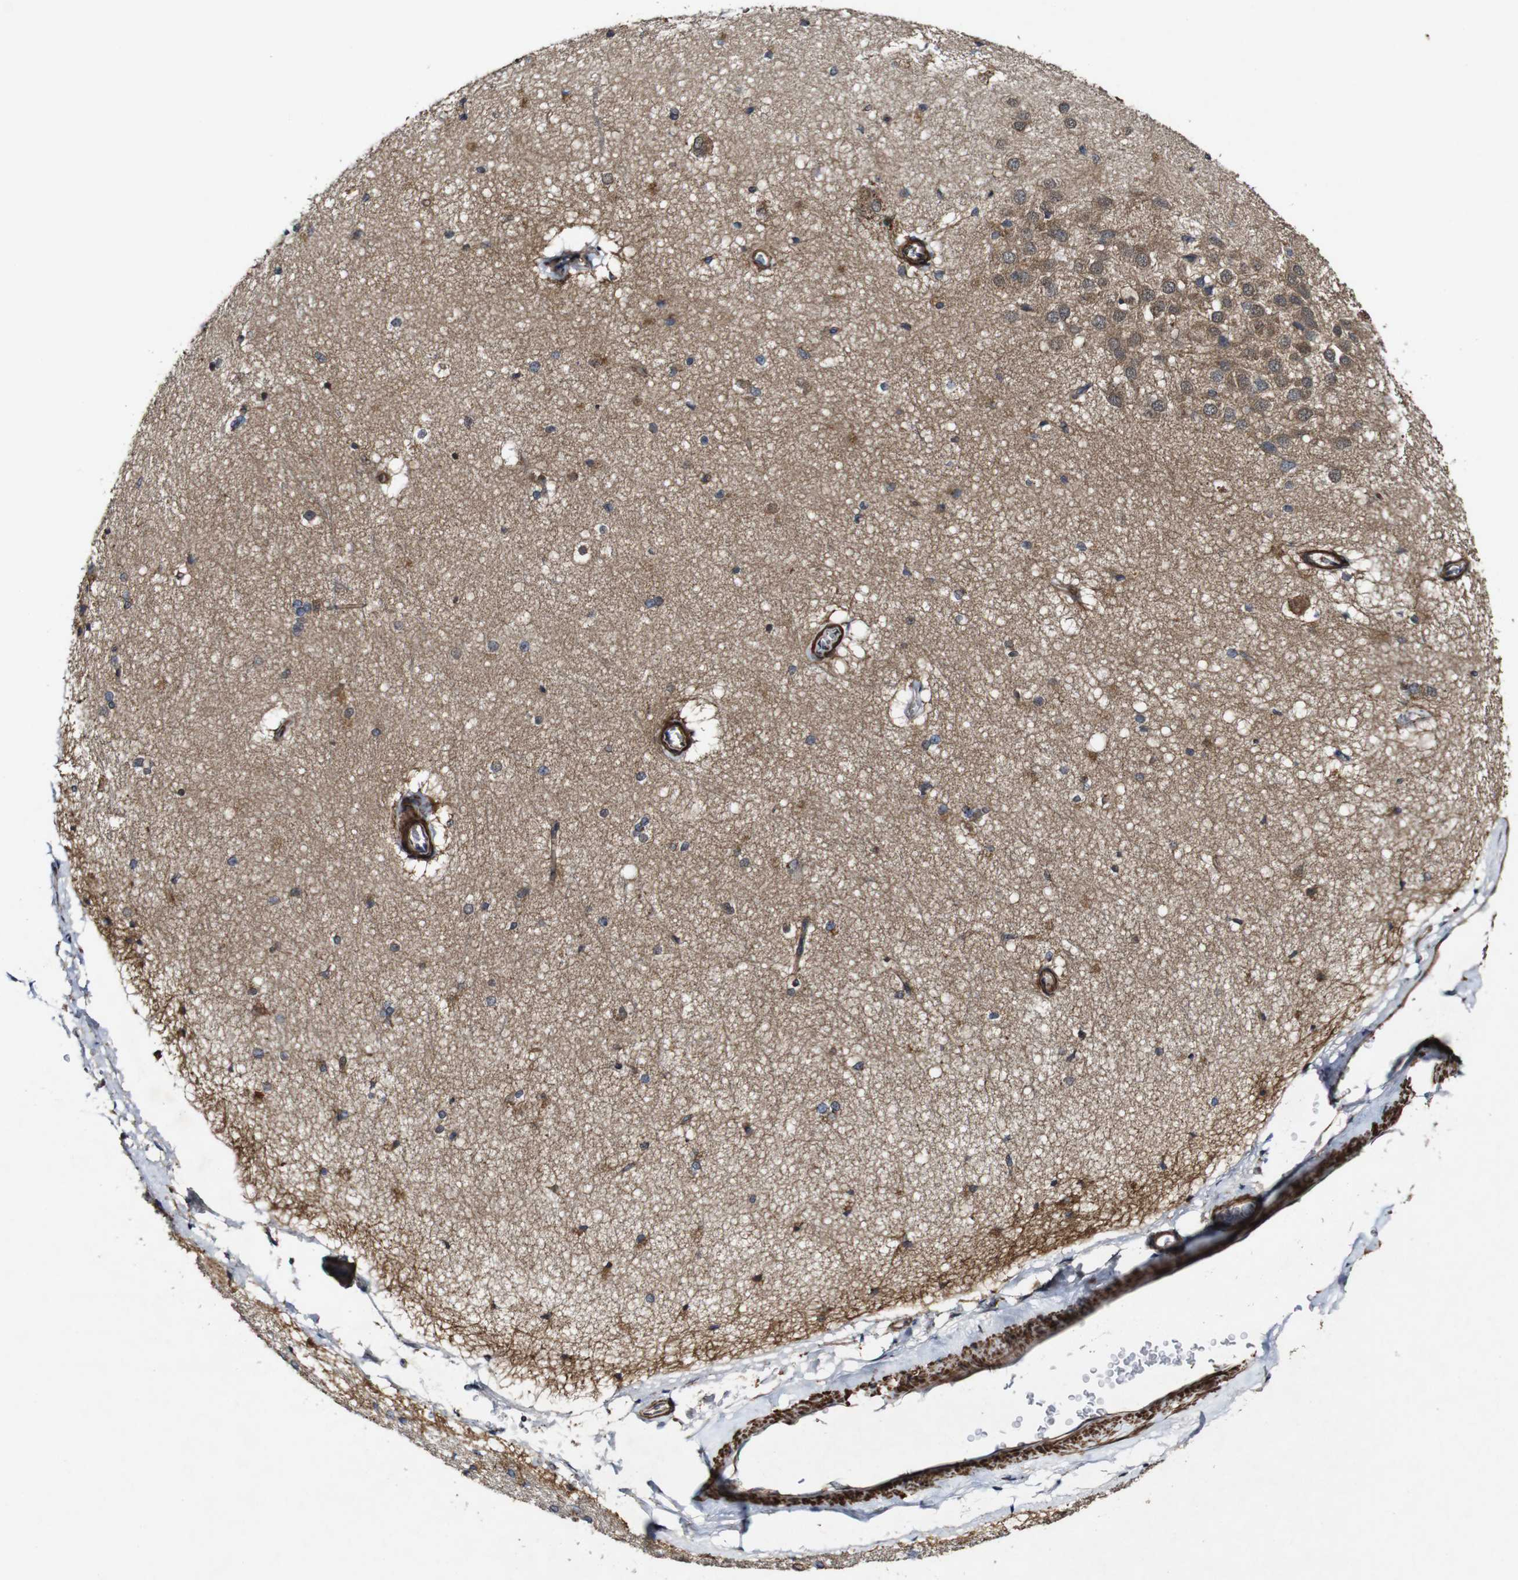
{"staining": {"intensity": "moderate", "quantity": "<25%", "location": "cytoplasmic/membranous"}, "tissue": "hippocampus", "cell_type": "Glial cells", "image_type": "normal", "snomed": [{"axis": "morphology", "description": "Normal tissue, NOS"}, {"axis": "topography", "description": "Hippocampus"}], "caption": "About <25% of glial cells in unremarkable hippocampus display moderate cytoplasmic/membranous protein expression as visualized by brown immunohistochemical staining.", "gene": "GSDME", "patient": {"sex": "female", "age": 19}}